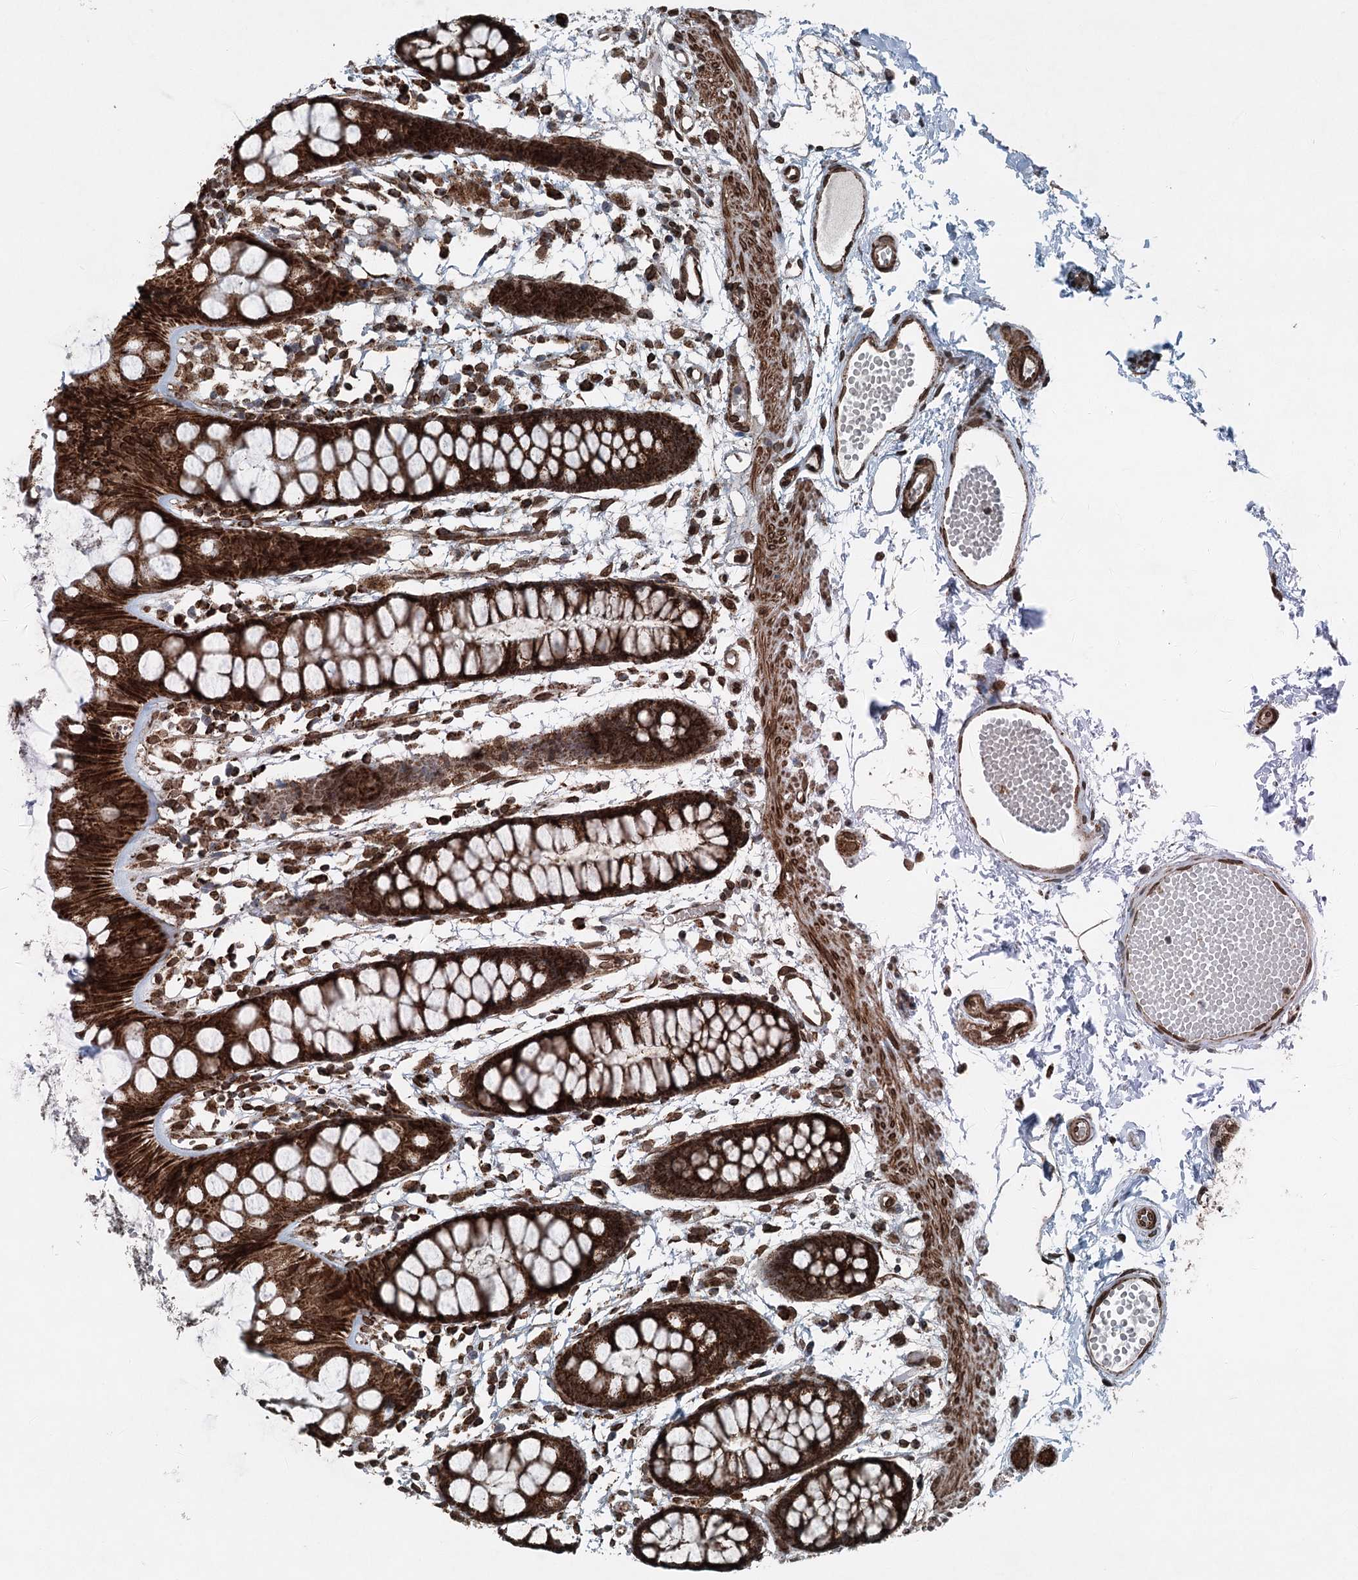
{"staining": {"intensity": "strong", "quantity": ">75%", "location": "cytoplasmic/membranous"}, "tissue": "rectum", "cell_type": "Glandular cells", "image_type": "normal", "snomed": [{"axis": "morphology", "description": "Normal tissue, NOS"}, {"axis": "topography", "description": "Rectum"}], "caption": "High-power microscopy captured an immunohistochemistry micrograph of unremarkable rectum, revealing strong cytoplasmic/membranous positivity in approximately >75% of glandular cells.", "gene": "BCKDHA", "patient": {"sex": "female", "age": 66}}